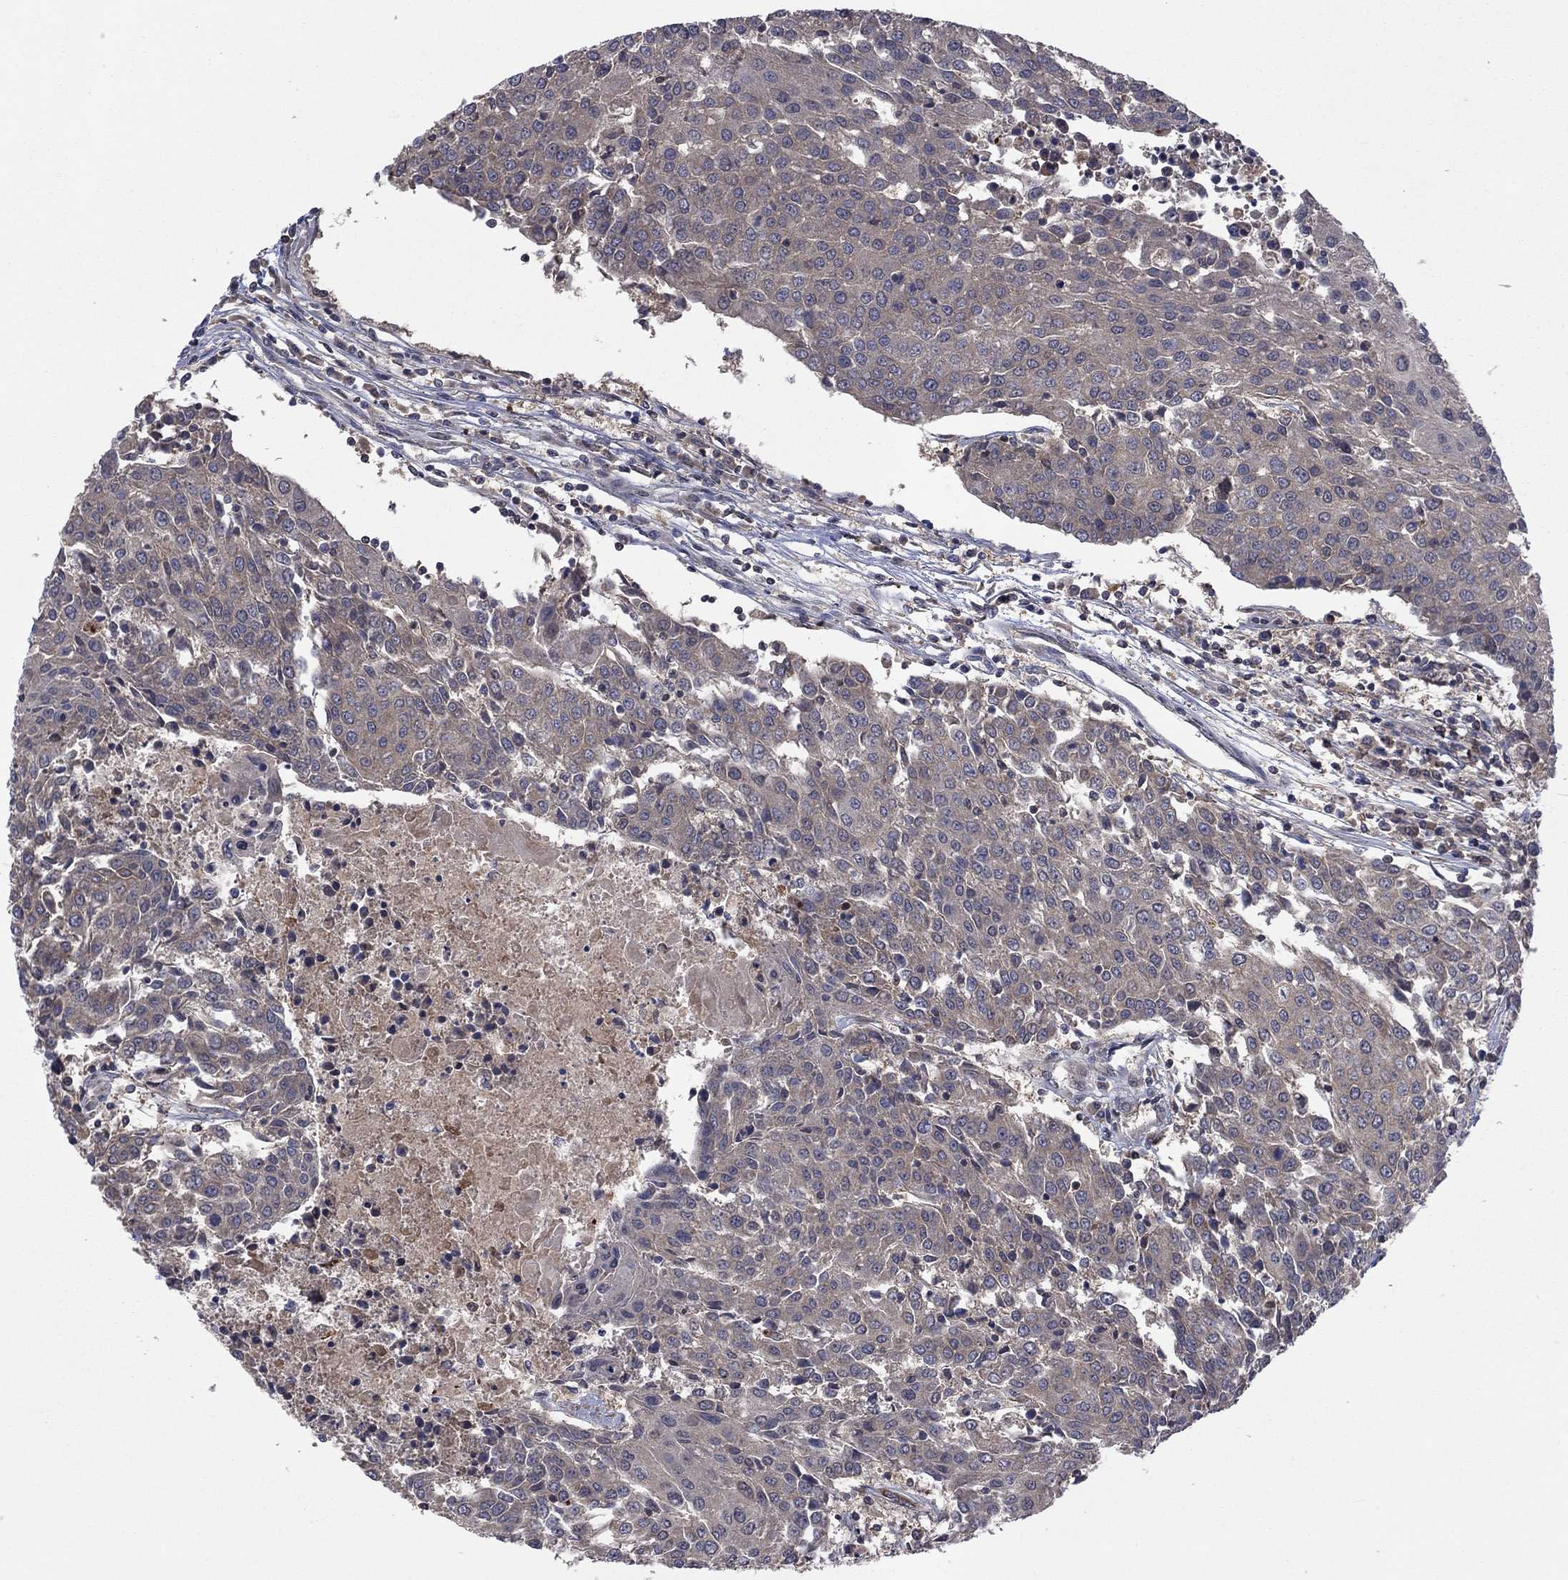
{"staining": {"intensity": "negative", "quantity": "none", "location": "none"}, "tissue": "urothelial cancer", "cell_type": "Tumor cells", "image_type": "cancer", "snomed": [{"axis": "morphology", "description": "Urothelial carcinoma, High grade"}, {"axis": "topography", "description": "Urinary bladder"}], "caption": "Urothelial cancer stained for a protein using immunohistochemistry demonstrates no positivity tumor cells.", "gene": "IAH1", "patient": {"sex": "female", "age": 85}}